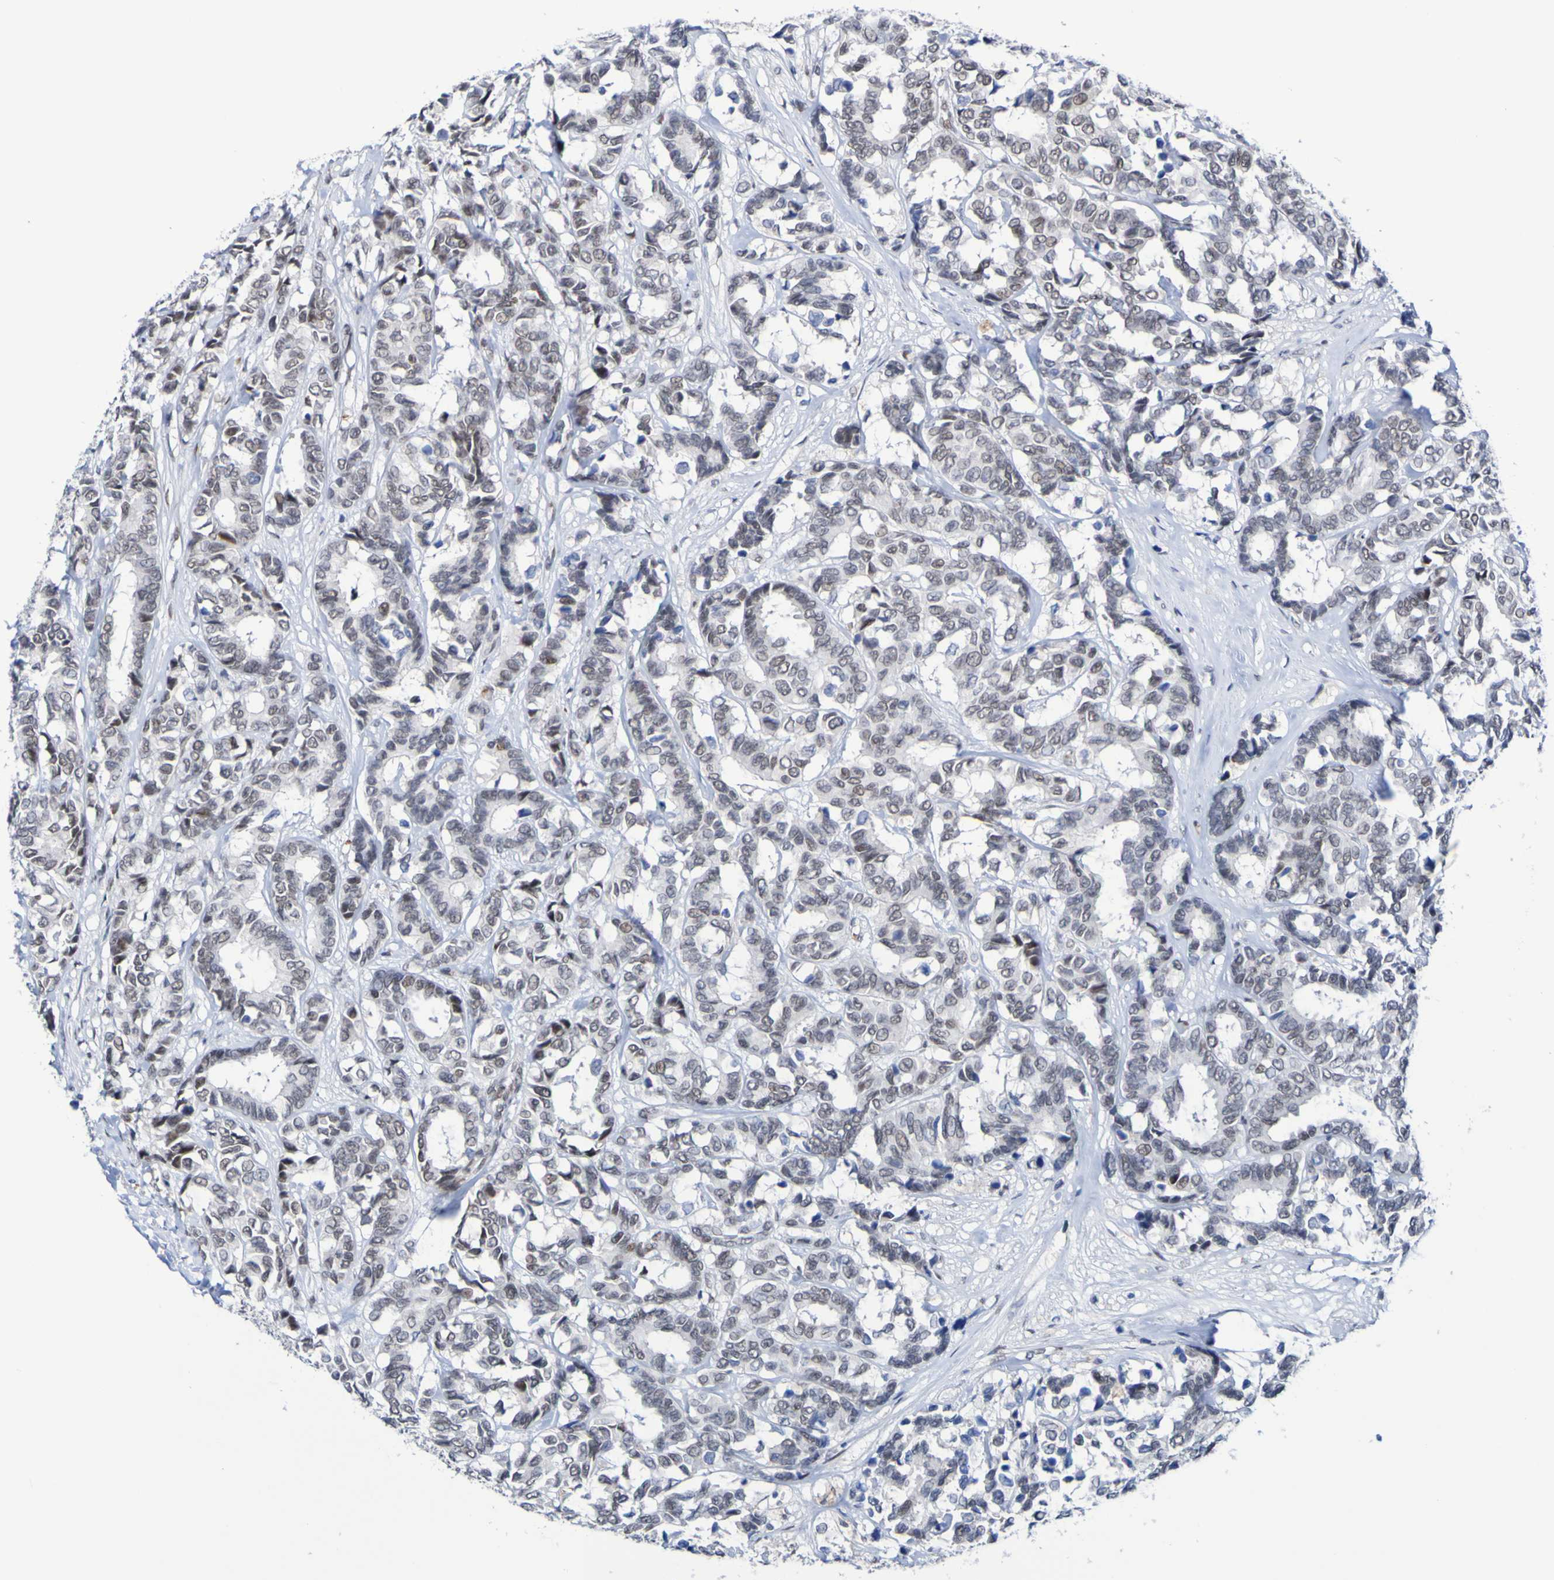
{"staining": {"intensity": "moderate", "quantity": "25%-75%", "location": "nuclear"}, "tissue": "breast cancer", "cell_type": "Tumor cells", "image_type": "cancer", "snomed": [{"axis": "morphology", "description": "Duct carcinoma"}, {"axis": "topography", "description": "Breast"}], "caption": "An IHC micrograph of neoplastic tissue is shown. Protein staining in brown highlights moderate nuclear positivity in invasive ductal carcinoma (breast) within tumor cells.", "gene": "PCGF1", "patient": {"sex": "female", "age": 87}}